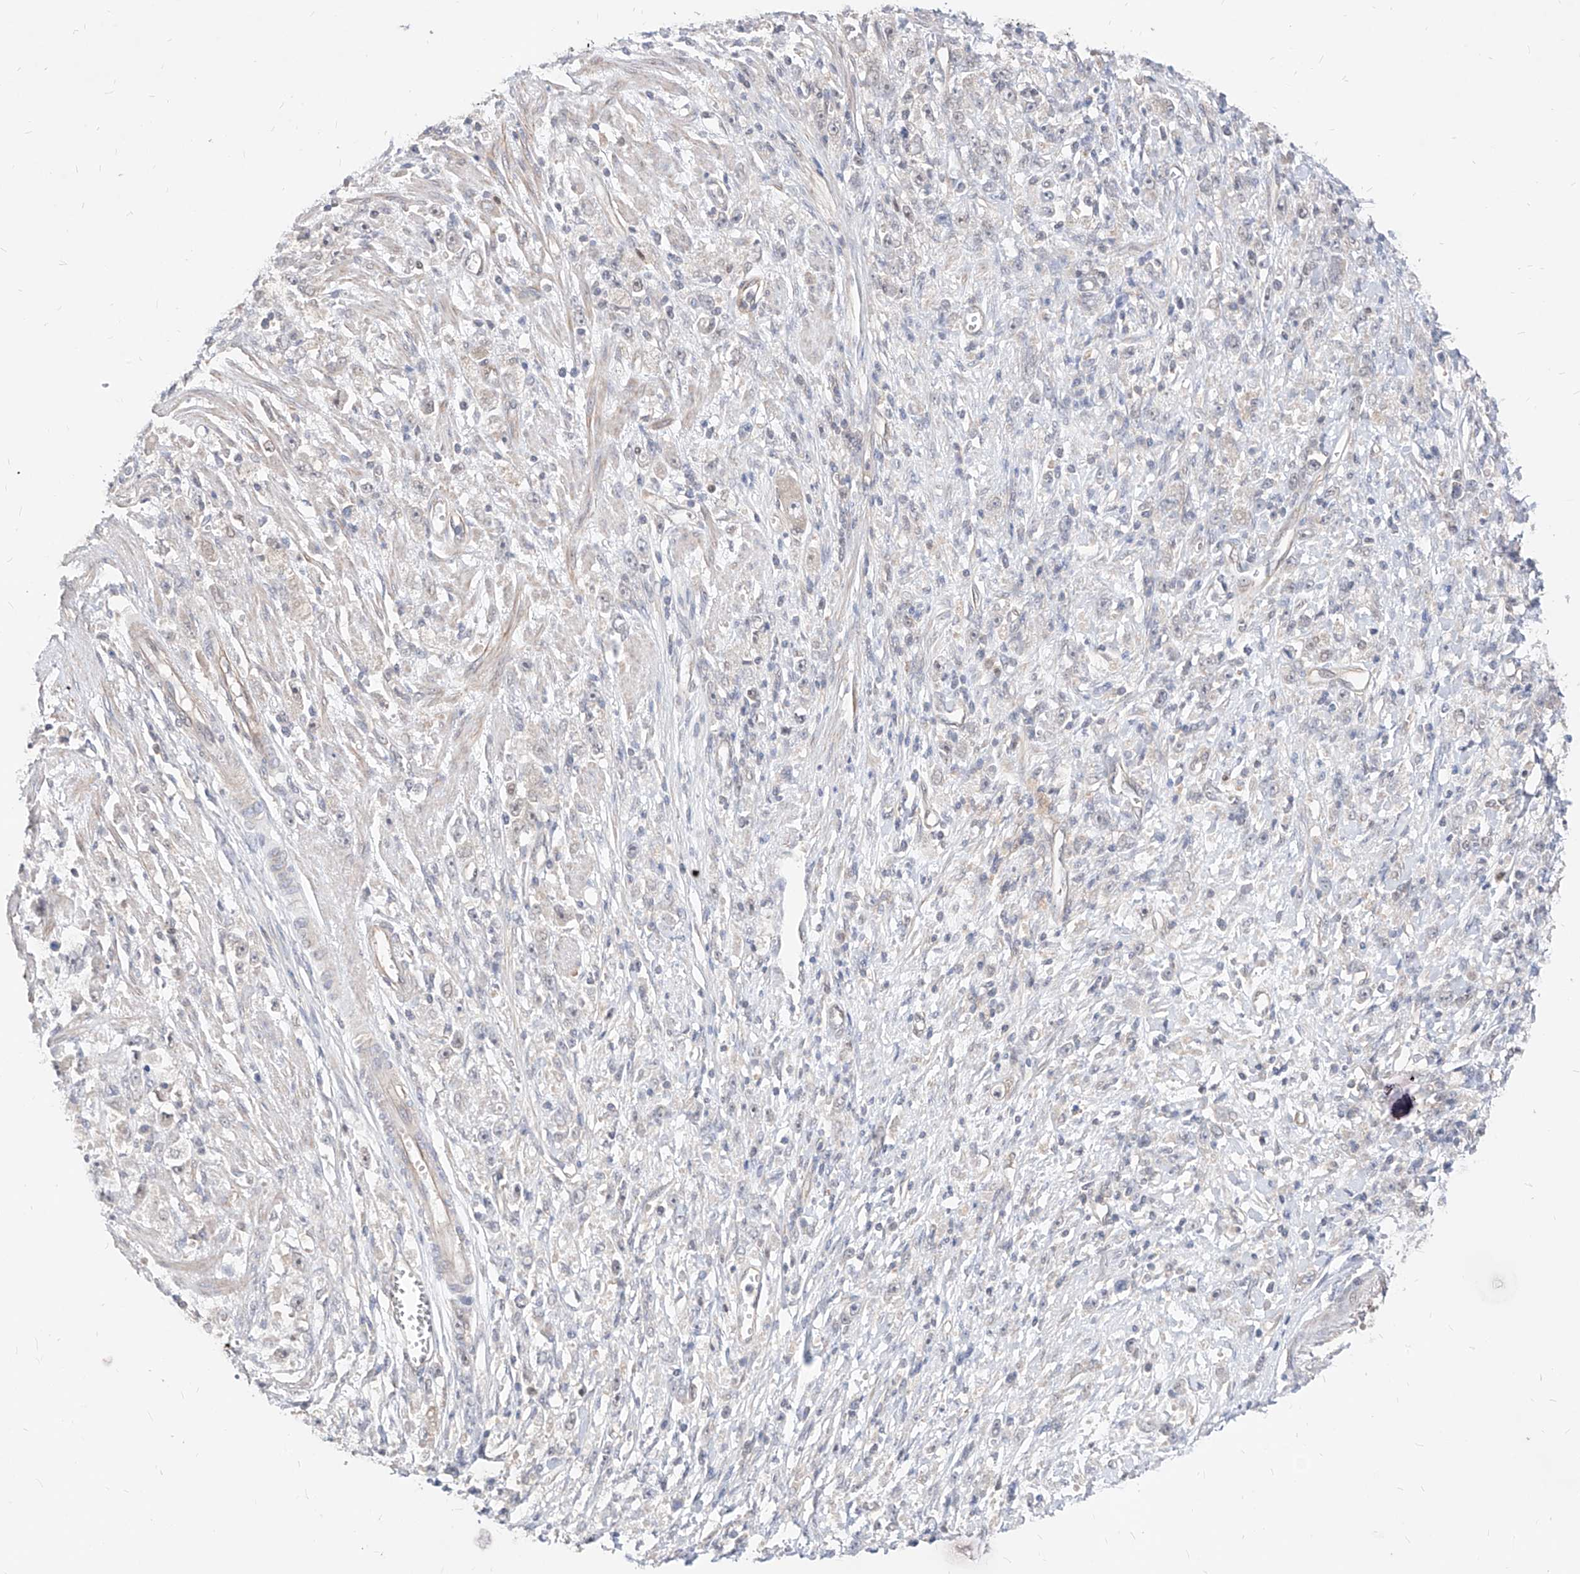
{"staining": {"intensity": "negative", "quantity": "none", "location": "none"}, "tissue": "stomach cancer", "cell_type": "Tumor cells", "image_type": "cancer", "snomed": [{"axis": "morphology", "description": "Adenocarcinoma, NOS"}, {"axis": "topography", "description": "Stomach"}], "caption": "The histopathology image displays no significant expression in tumor cells of adenocarcinoma (stomach). The staining is performed using DAB brown chromogen with nuclei counter-stained in using hematoxylin.", "gene": "TSNAX", "patient": {"sex": "female", "age": 59}}